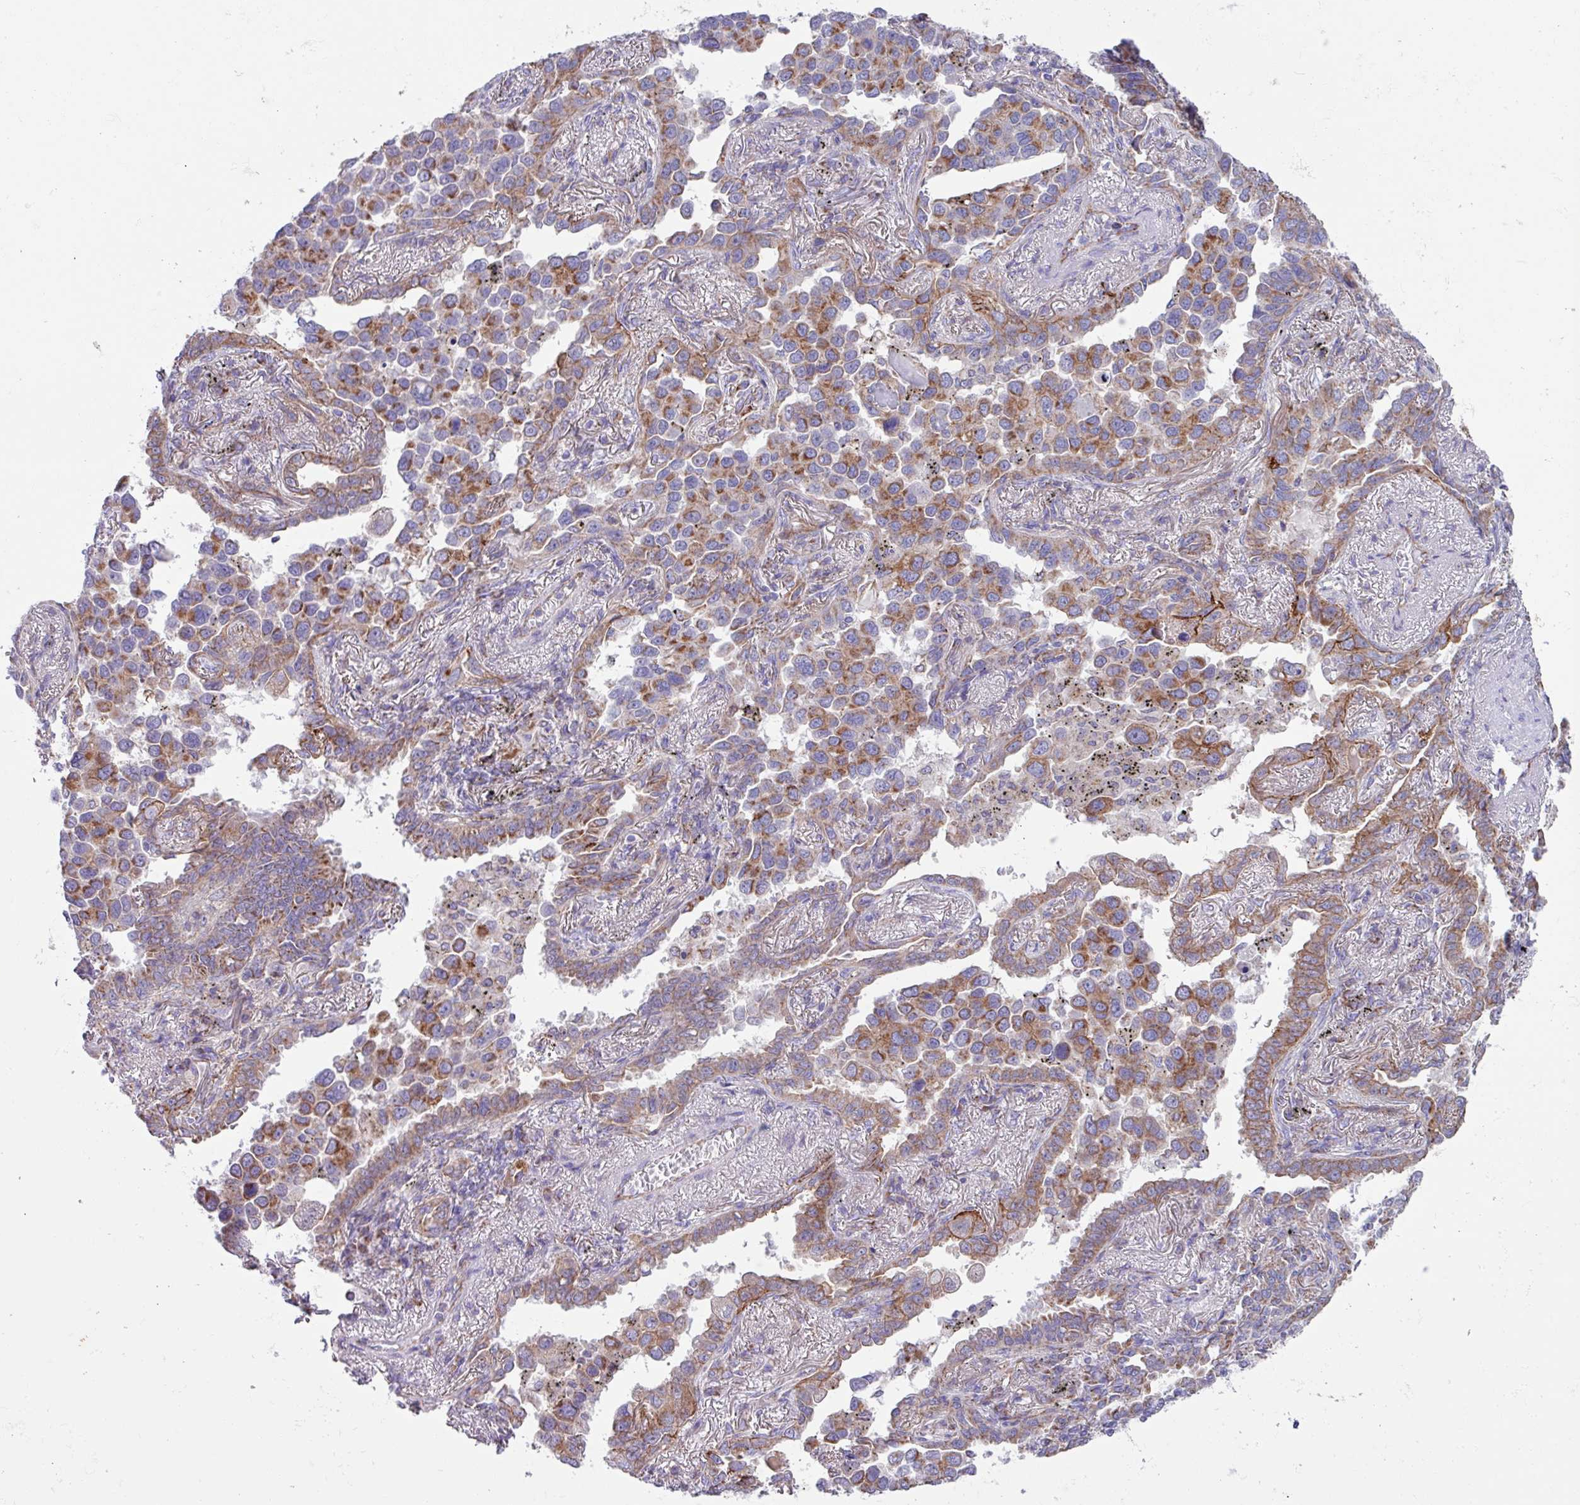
{"staining": {"intensity": "moderate", "quantity": "25%-75%", "location": "cytoplasmic/membranous"}, "tissue": "lung cancer", "cell_type": "Tumor cells", "image_type": "cancer", "snomed": [{"axis": "morphology", "description": "Adenocarcinoma, NOS"}, {"axis": "topography", "description": "Lung"}], "caption": "Protein staining of lung adenocarcinoma tissue reveals moderate cytoplasmic/membranous expression in approximately 25%-75% of tumor cells.", "gene": "OTULIN", "patient": {"sex": "male", "age": 67}}